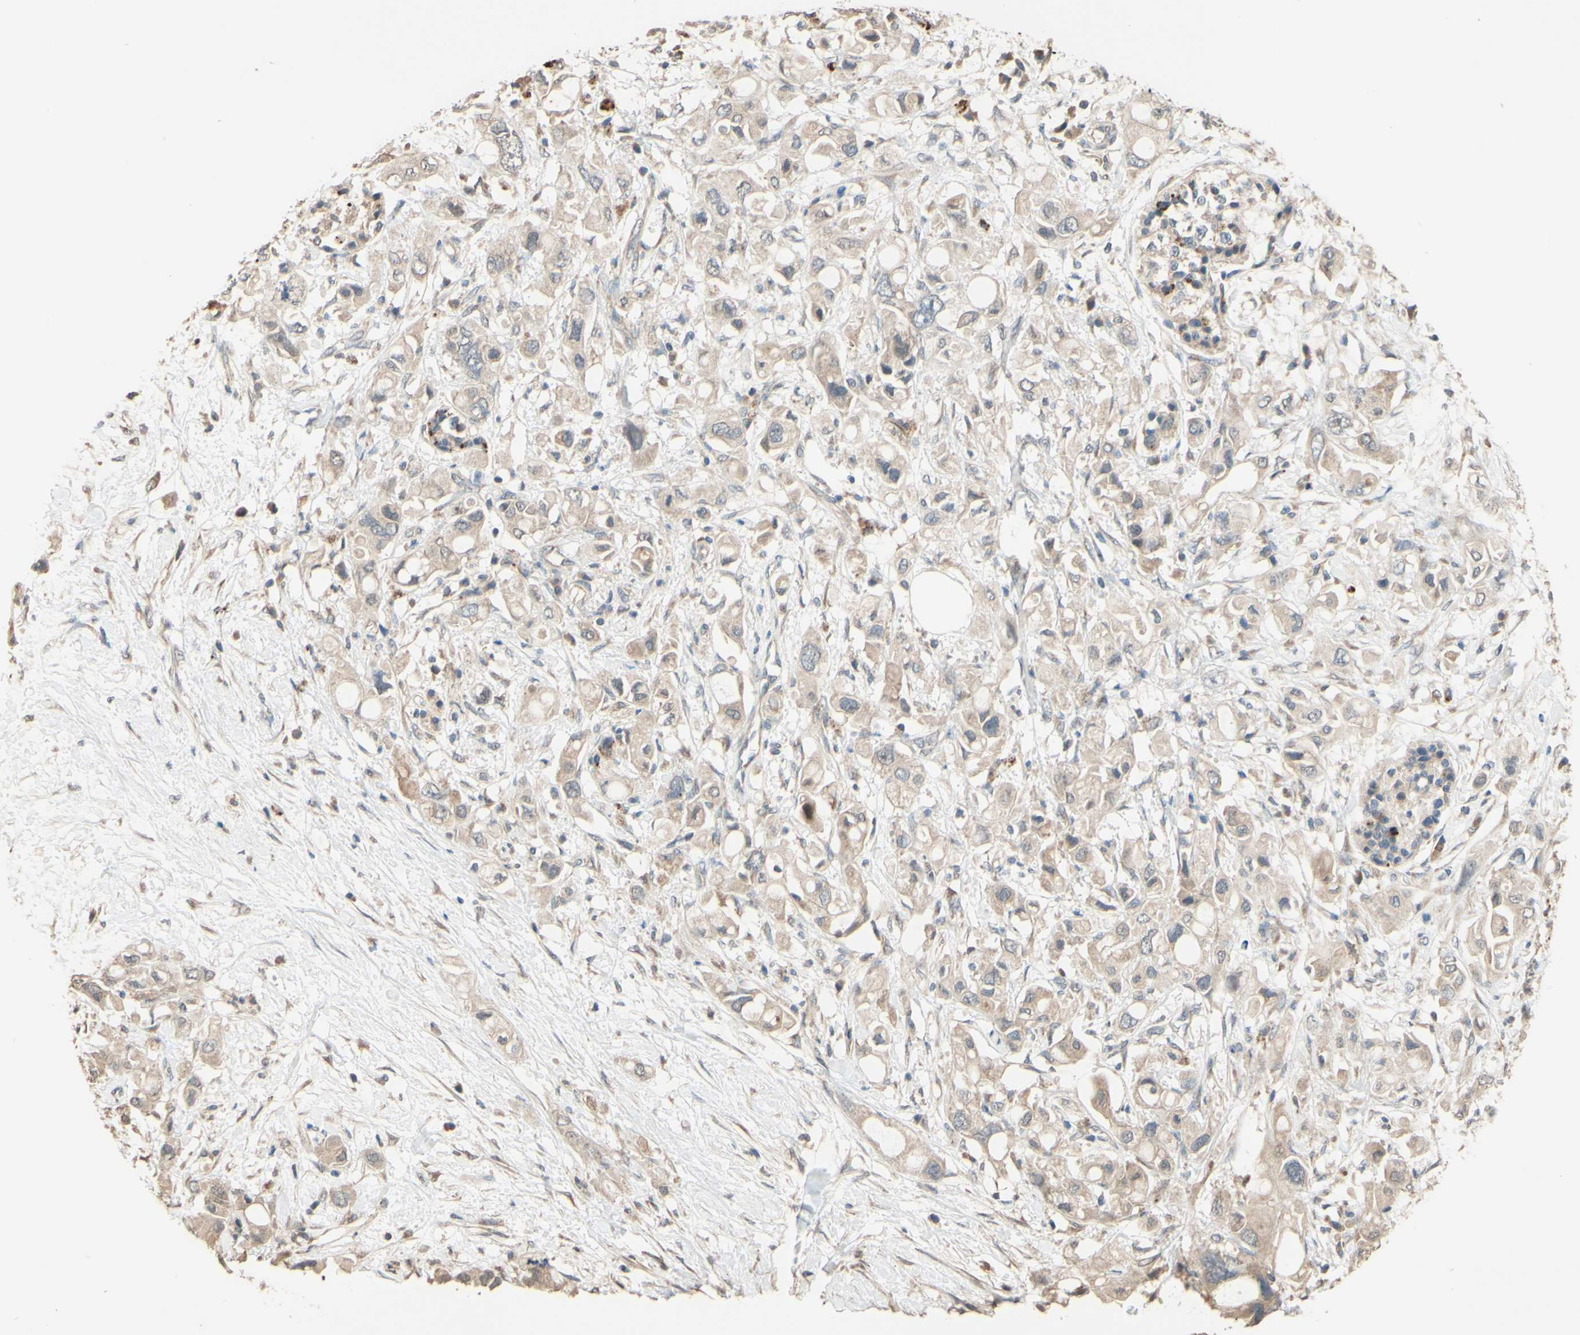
{"staining": {"intensity": "weak", "quantity": ">75%", "location": "cytoplasmic/membranous"}, "tissue": "pancreatic cancer", "cell_type": "Tumor cells", "image_type": "cancer", "snomed": [{"axis": "morphology", "description": "Adenocarcinoma, NOS"}, {"axis": "topography", "description": "Pancreas"}], "caption": "Immunohistochemistry (IHC) of human pancreatic cancer demonstrates low levels of weak cytoplasmic/membranous positivity in approximately >75% of tumor cells. Nuclei are stained in blue.", "gene": "SMIM19", "patient": {"sex": "female", "age": 56}}